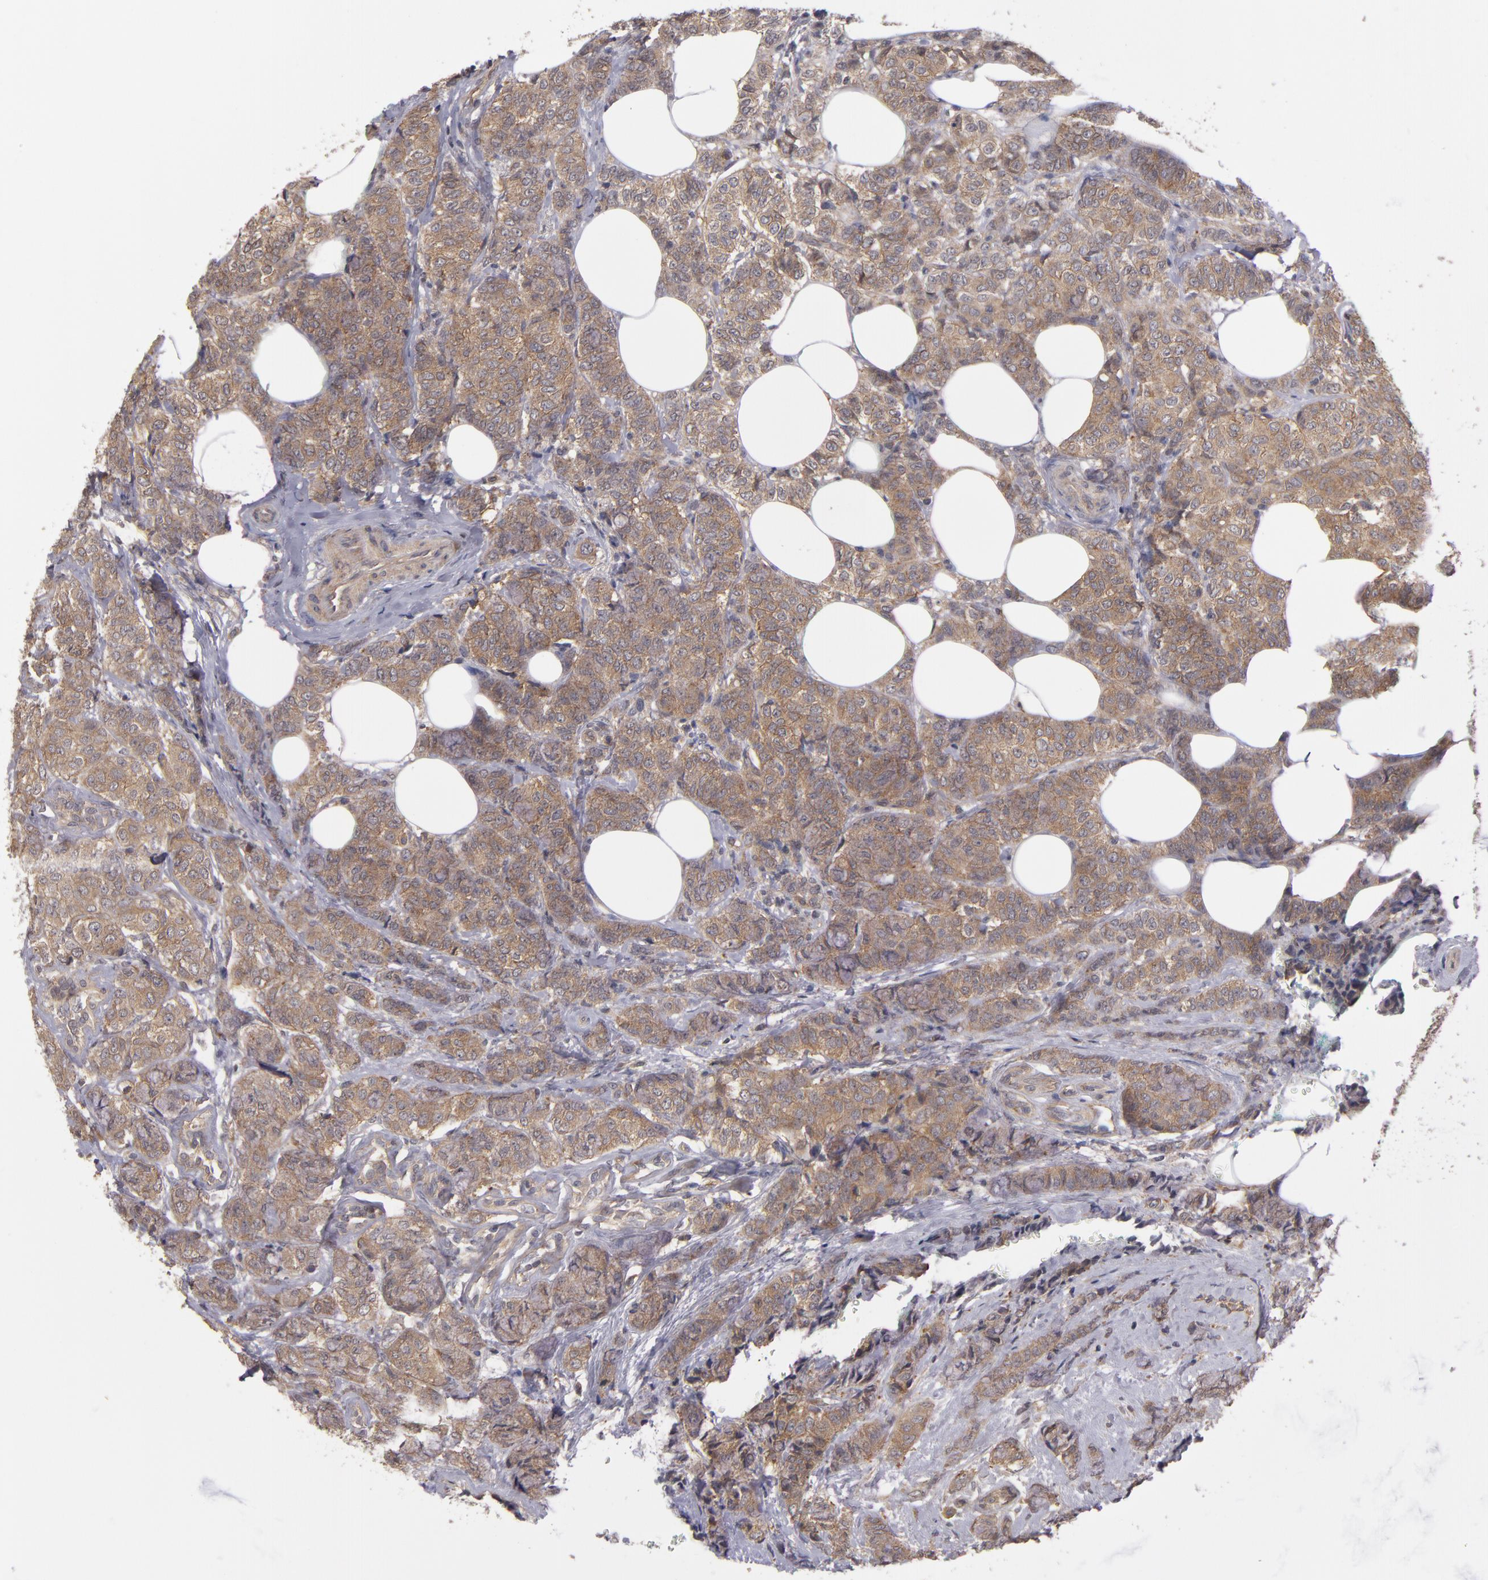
{"staining": {"intensity": "moderate", "quantity": ">75%", "location": "cytoplasmic/membranous"}, "tissue": "breast cancer", "cell_type": "Tumor cells", "image_type": "cancer", "snomed": [{"axis": "morphology", "description": "Lobular carcinoma"}, {"axis": "topography", "description": "Breast"}], "caption": "DAB immunohistochemical staining of human breast lobular carcinoma reveals moderate cytoplasmic/membranous protein staining in approximately >75% of tumor cells.", "gene": "CTSO", "patient": {"sex": "female", "age": 60}}